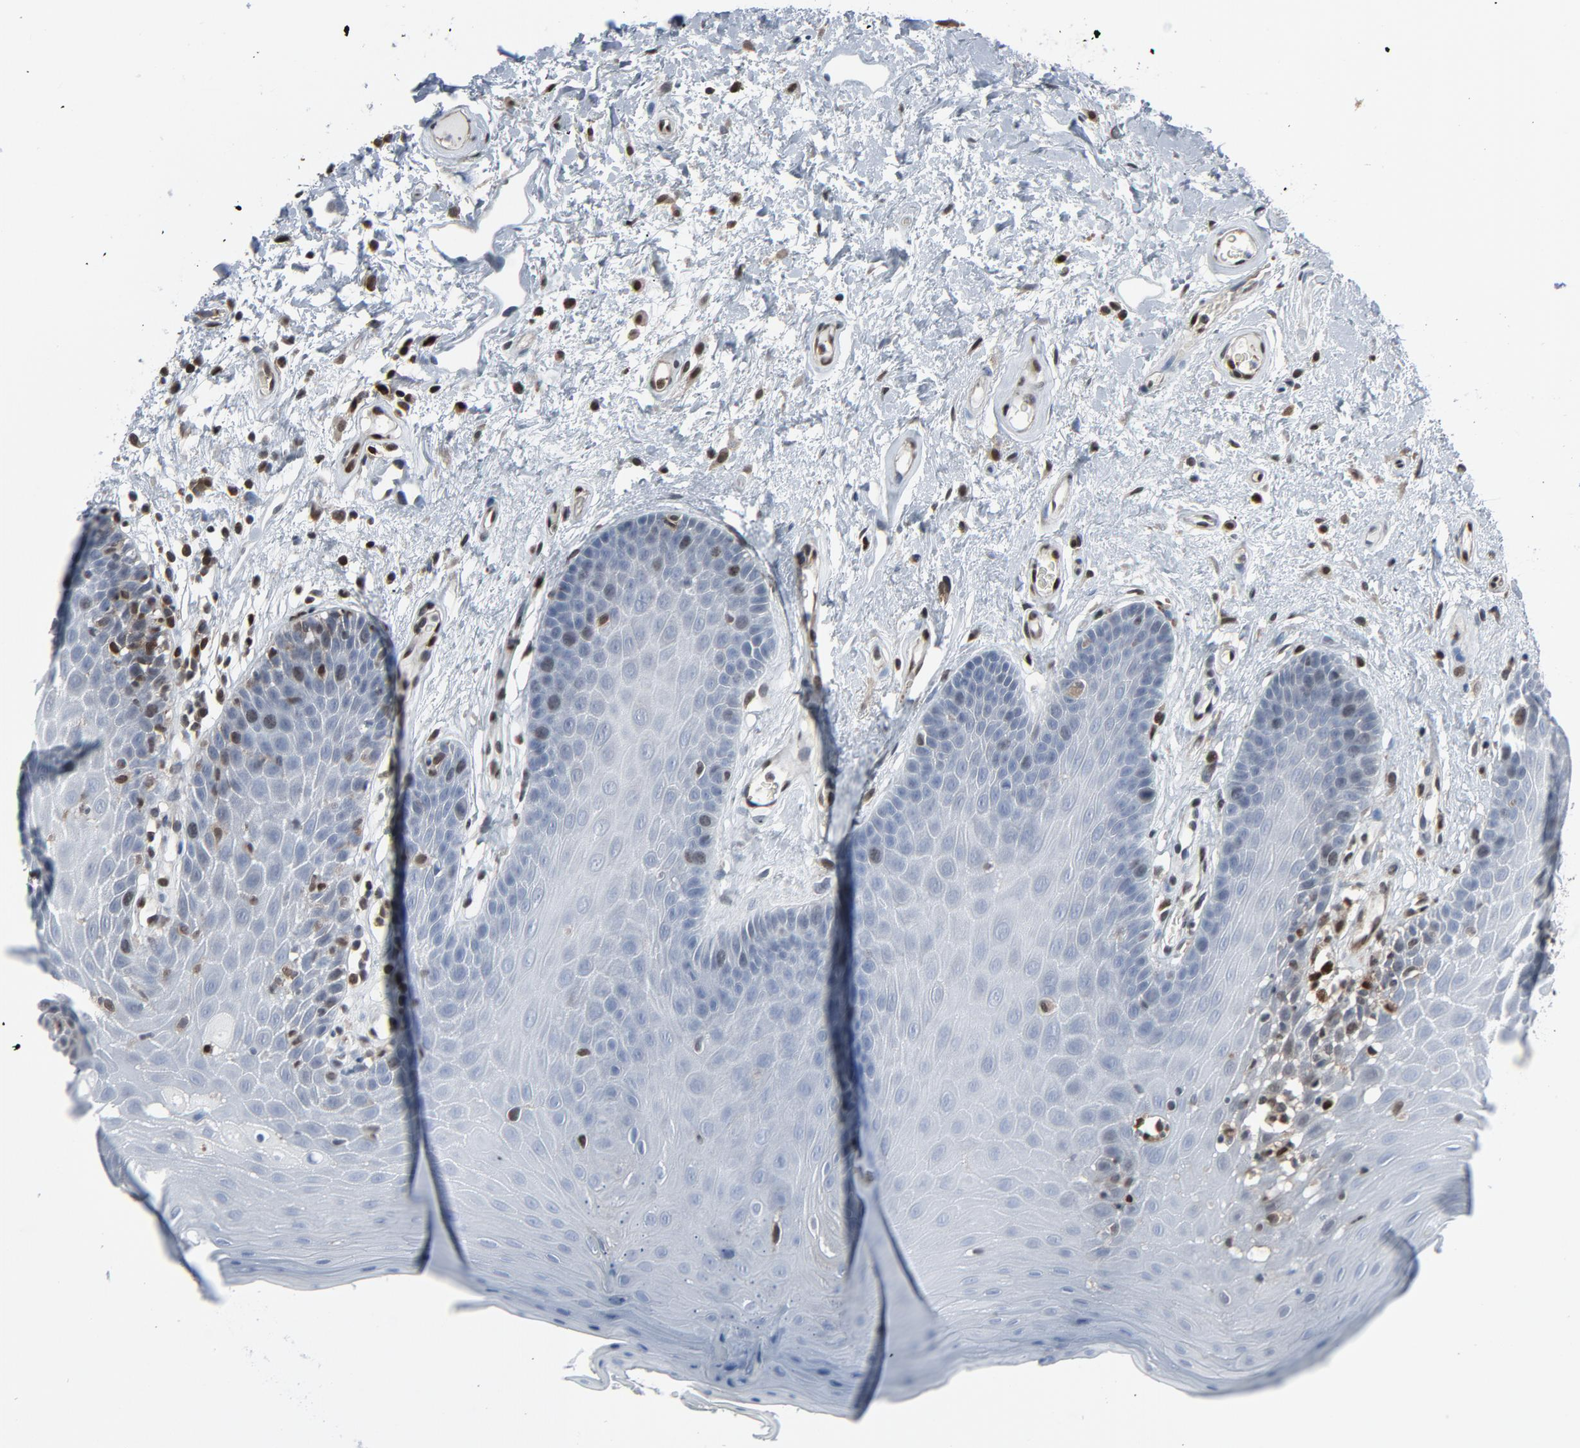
{"staining": {"intensity": "negative", "quantity": "none", "location": "none"}, "tissue": "oral mucosa", "cell_type": "Squamous epithelial cells", "image_type": "normal", "snomed": [{"axis": "morphology", "description": "Normal tissue, NOS"}, {"axis": "morphology", "description": "Squamous cell carcinoma, NOS"}, {"axis": "topography", "description": "Skeletal muscle"}, {"axis": "topography", "description": "Oral tissue"}, {"axis": "topography", "description": "Head-Neck"}], "caption": "Human oral mucosa stained for a protein using immunohistochemistry displays no positivity in squamous epithelial cells.", "gene": "STAT5A", "patient": {"sex": "male", "age": 71}}